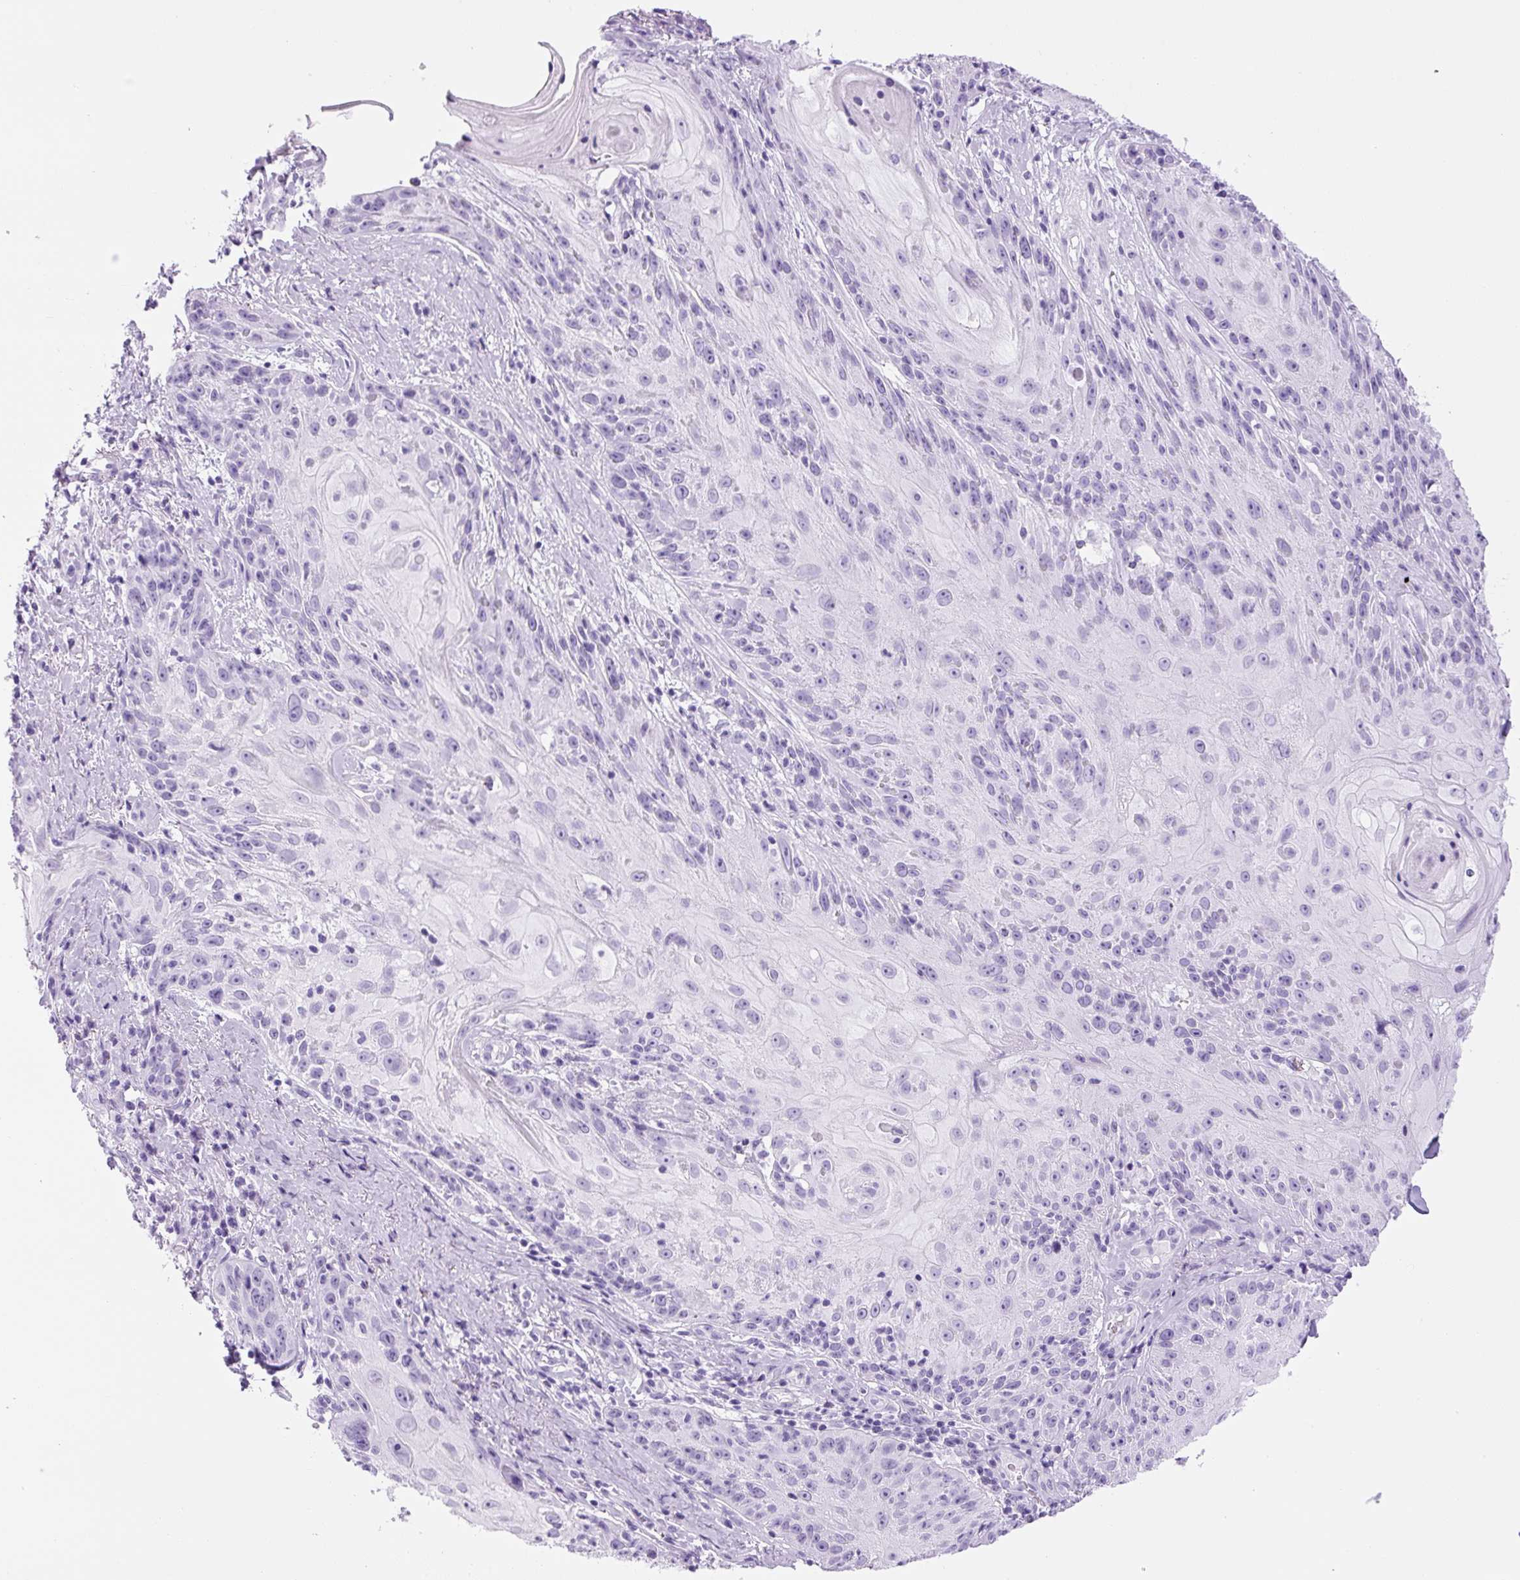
{"staining": {"intensity": "negative", "quantity": "none", "location": "none"}, "tissue": "skin cancer", "cell_type": "Tumor cells", "image_type": "cancer", "snomed": [{"axis": "morphology", "description": "Squamous cell carcinoma, NOS"}, {"axis": "topography", "description": "Skin"}, {"axis": "topography", "description": "Vulva"}], "caption": "The histopathology image demonstrates no significant positivity in tumor cells of skin squamous cell carcinoma.", "gene": "RSPO4", "patient": {"sex": "female", "age": 76}}